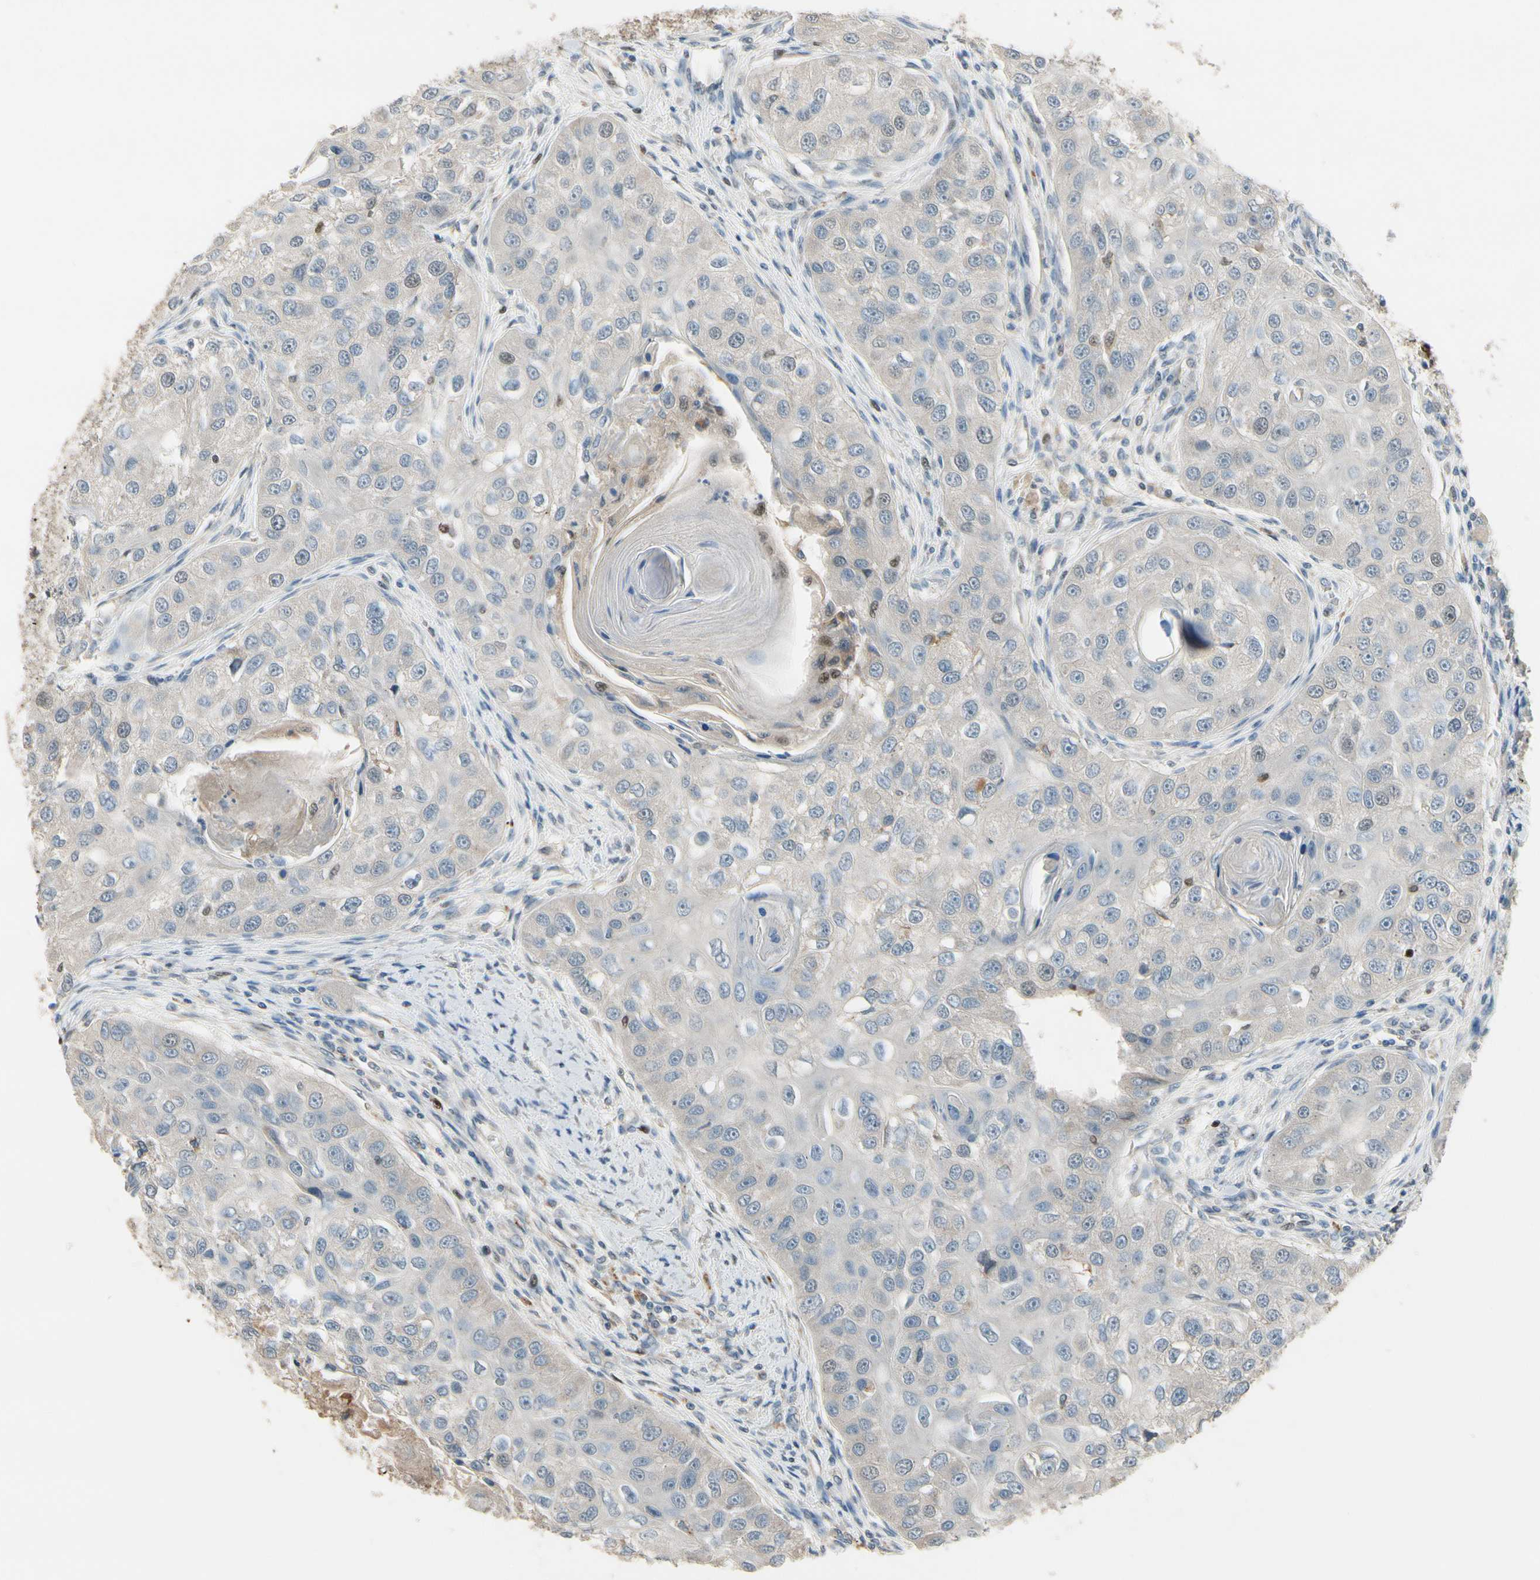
{"staining": {"intensity": "weak", "quantity": "<25%", "location": "nuclear"}, "tissue": "head and neck cancer", "cell_type": "Tumor cells", "image_type": "cancer", "snomed": [{"axis": "morphology", "description": "Normal tissue, NOS"}, {"axis": "morphology", "description": "Squamous cell carcinoma, NOS"}, {"axis": "topography", "description": "Skeletal muscle"}, {"axis": "topography", "description": "Head-Neck"}], "caption": "DAB immunohistochemical staining of head and neck cancer demonstrates no significant expression in tumor cells.", "gene": "ZKSCAN4", "patient": {"sex": "male", "age": 51}}